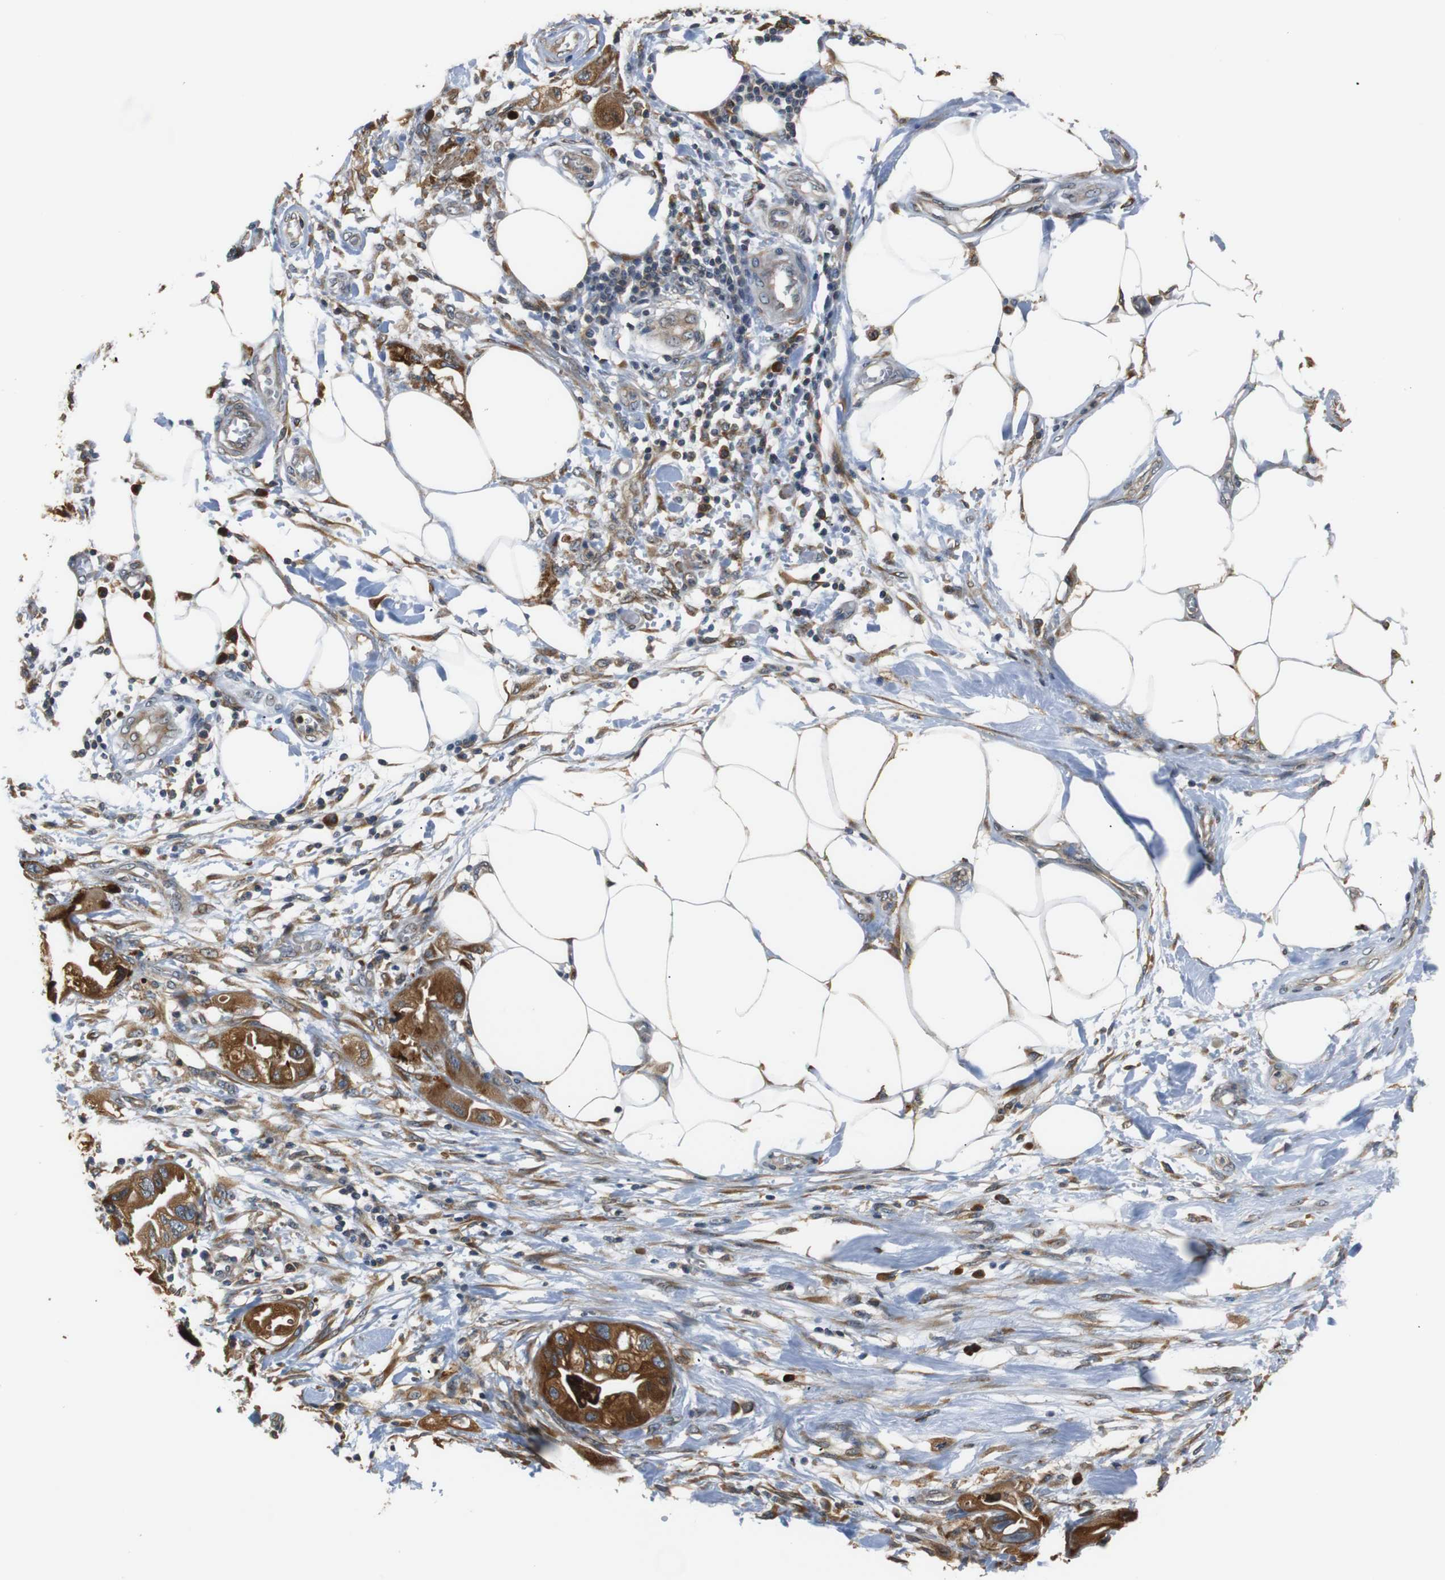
{"staining": {"intensity": "moderate", "quantity": ">75%", "location": "cytoplasmic/membranous"}, "tissue": "endometrial cancer", "cell_type": "Tumor cells", "image_type": "cancer", "snomed": [{"axis": "morphology", "description": "Adenocarcinoma, NOS"}, {"axis": "topography", "description": "Endometrium"}], "caption": "This histopathology image displays immunohistochemistry staining of human endometrial adenocarcinoma, with medium moderate cytoplasmic/membranous expression in approximately >75% of tumor cells.", "gene": "TMED2", "patient": {"sex": "female", "age": 67}}